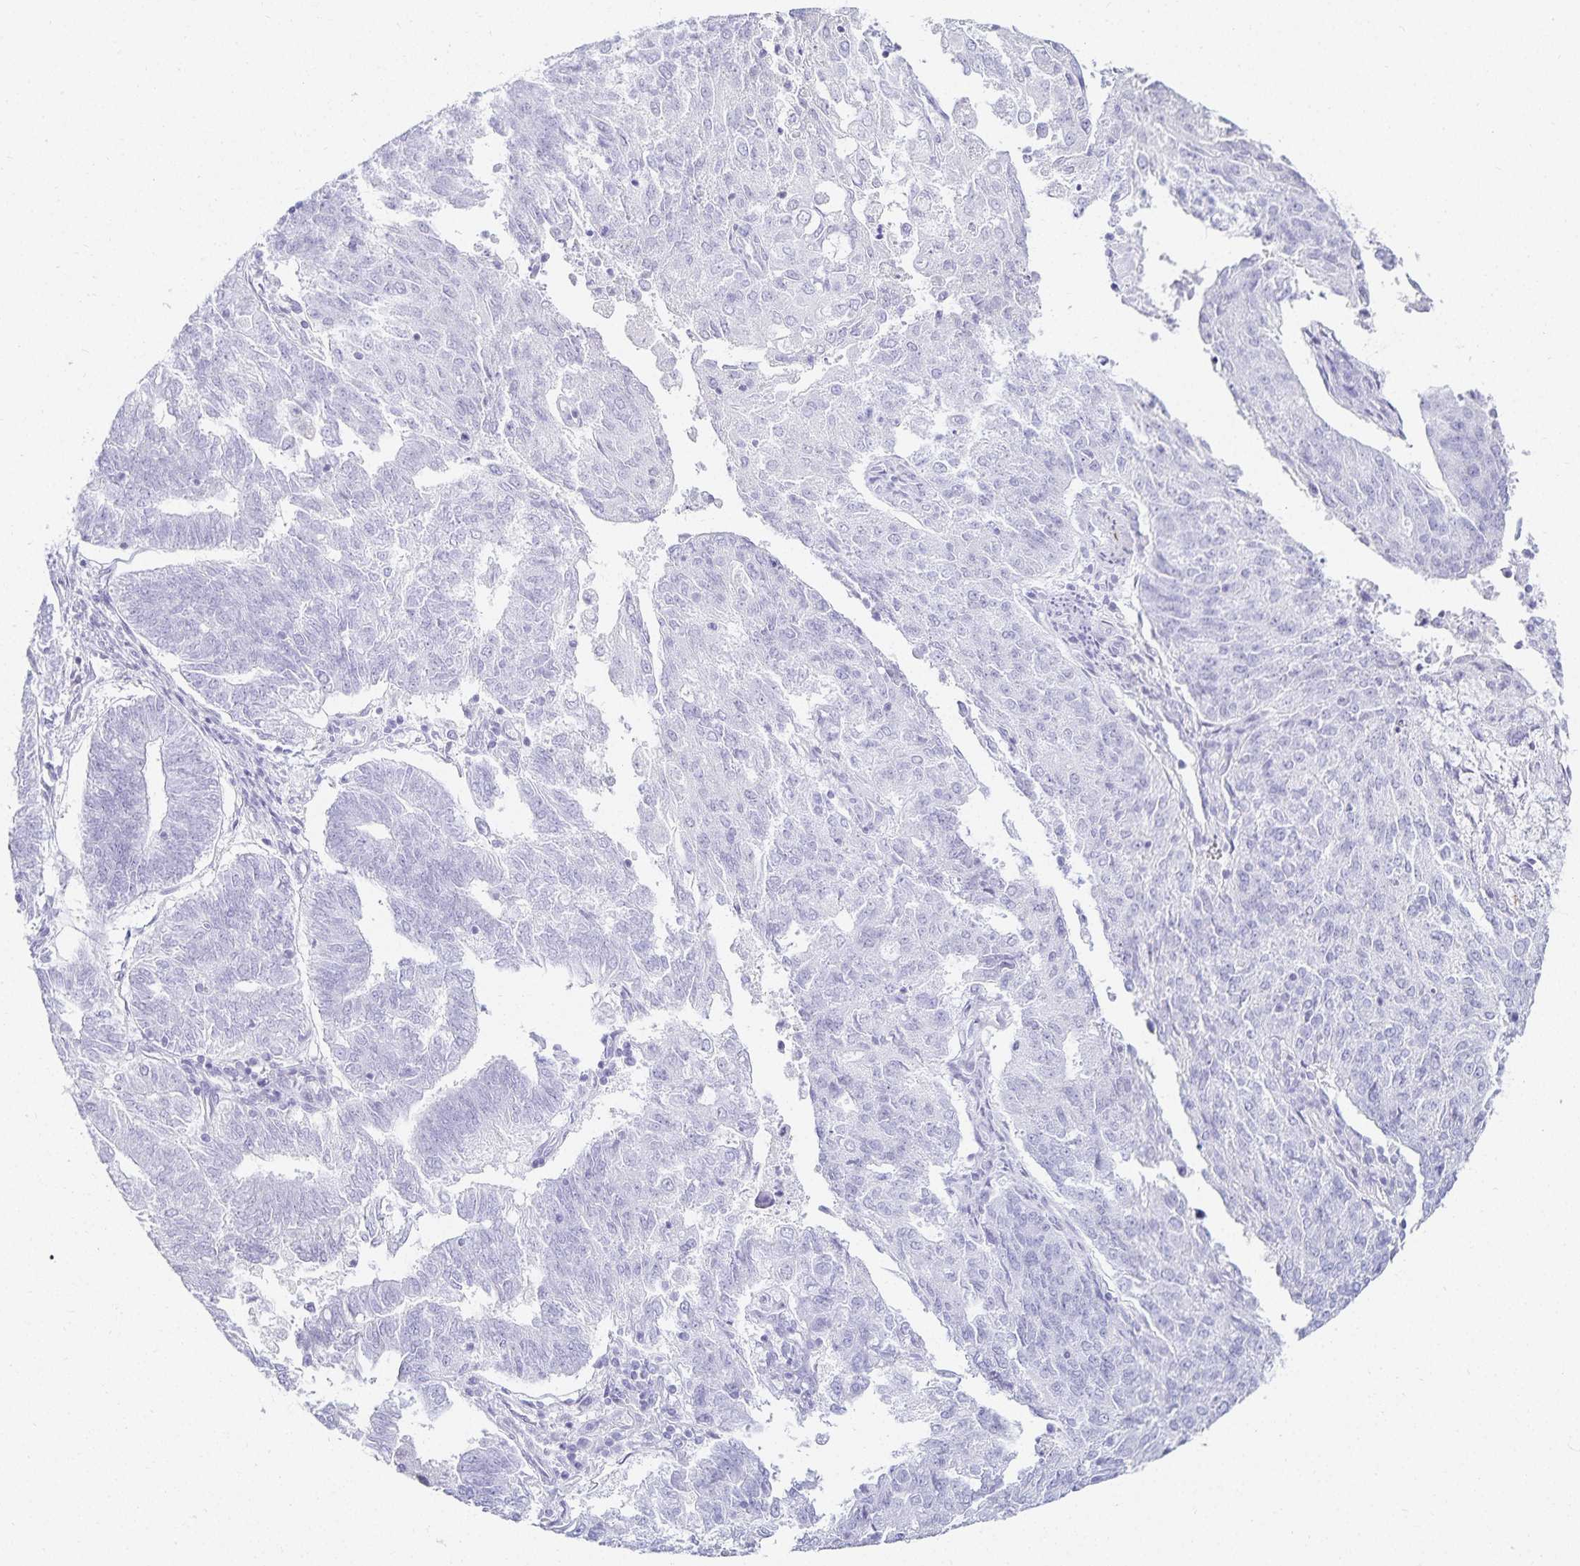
{"staining": {"intensity": "negative", "quantity": "none", "location": "none"}, "tissue": "endometrial cancer", "cell_type": "Tumor cells", "image_type": "cancer", "snomed": [{"axis": "morphology", "description": "Adenocarcinoma, NOS"}, {"axis": "topography", "description": "Endometrium"}], "caption": "IHC image of neoplastic tissue: endometrial adenocarcinoma stained with DAB exhibits no significant protein staining in tumor cells. The staining is performed using DAB brown chromogen with nuclei counter-stained in using hematoxylin.", "gene": "GP2", "patient": {"sex": "female", "age": 82}}